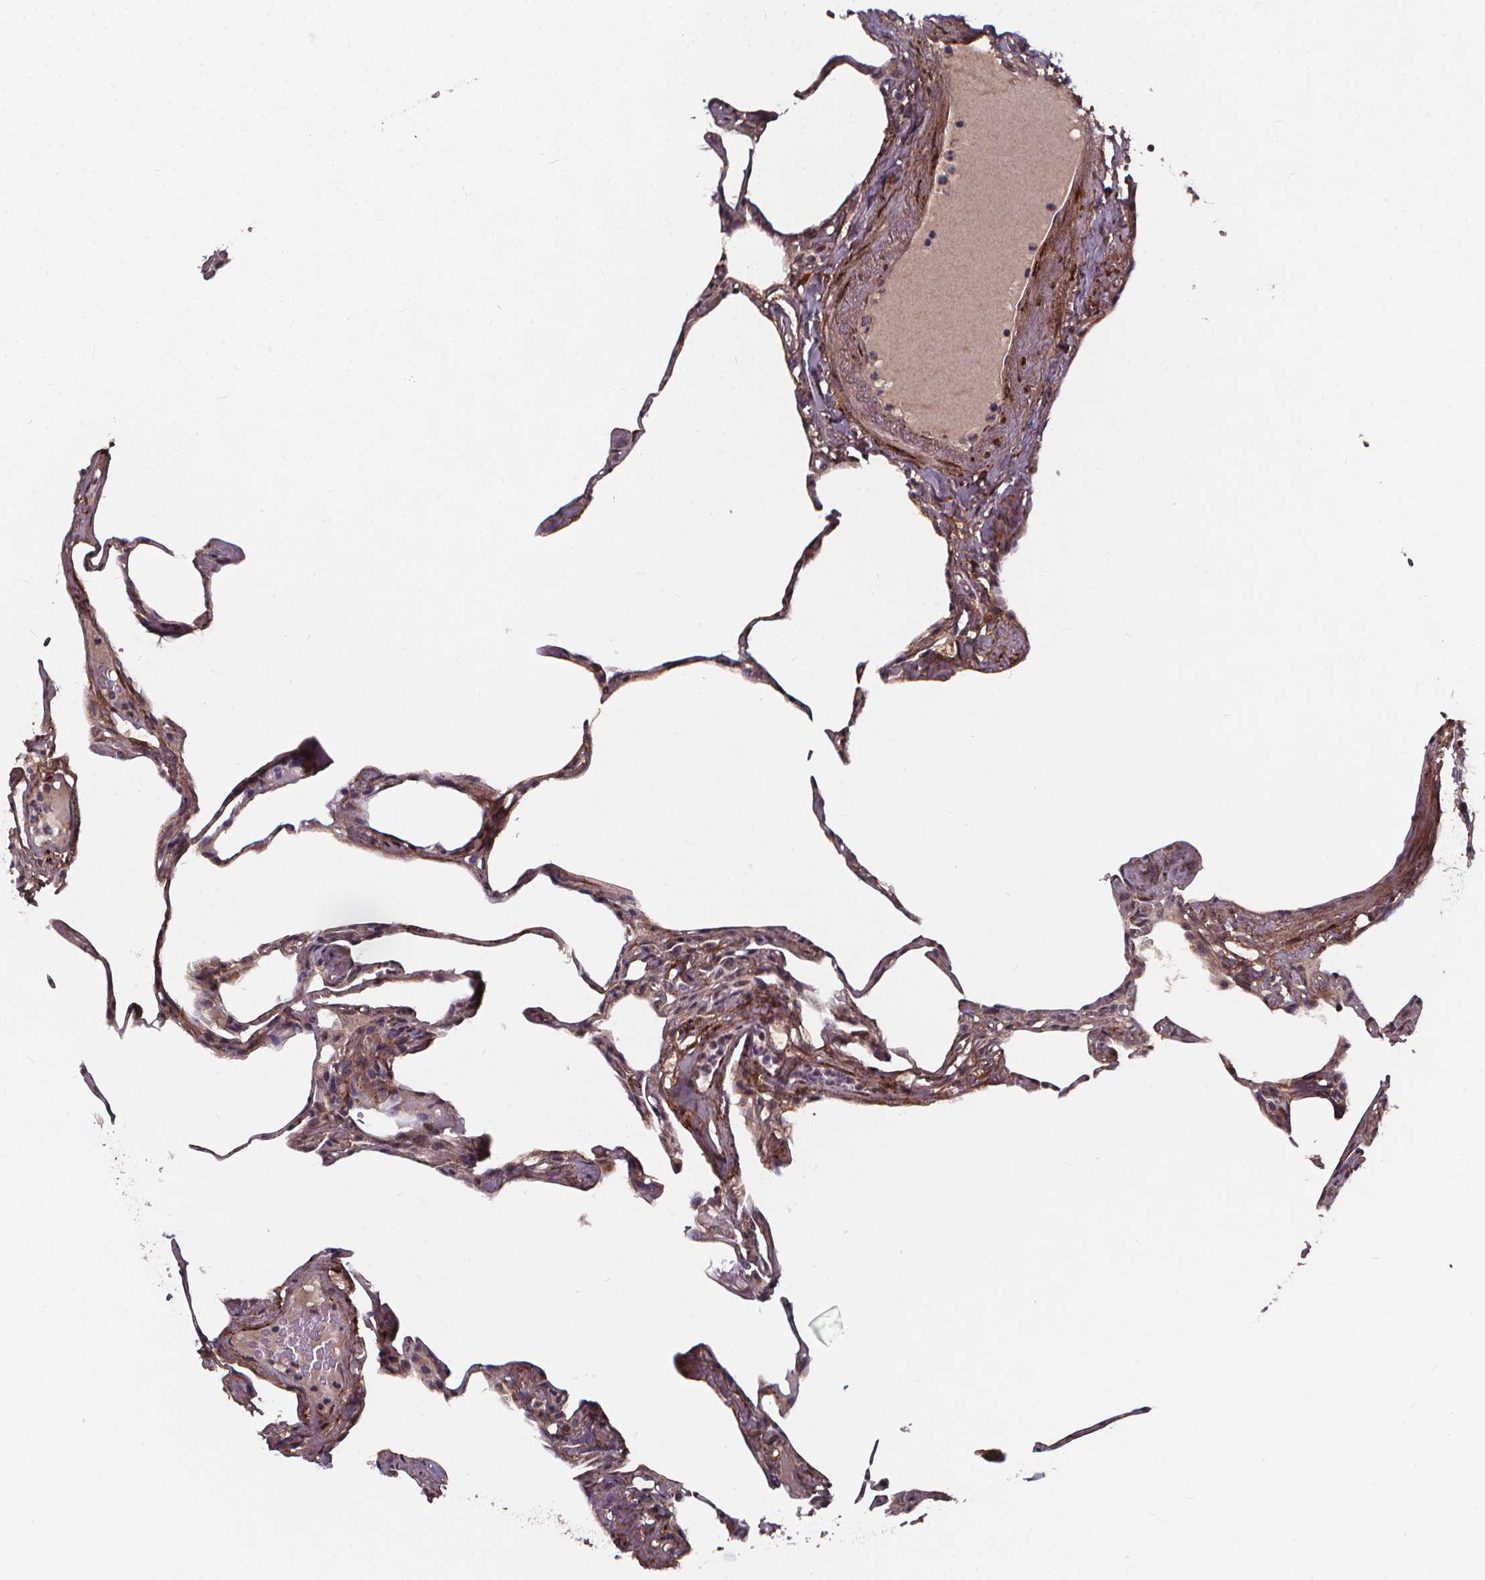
{"staining": {"intensity": "weak", "quantity": "25%-75%", "location": "cytoplasmic/membranous"}, "tissue": "lung", "cell_type": "Alveolar cells", "image_type": "normal", "snomed": [{"axis": "morphology", "description": "Normal tissue, NOS"}, {"axis": "topography", "description": "Lung"}], "caption": "IHC micrograph of unremarkable lung: human lung stained using immunohistochemistry shows low levels of weak protein expression localized specifically in the cytoplasmic/membranous of alveolar cells, appearing as a cytoplasmic/membranous brown color.", "gene": "AEBP1", "patient": {"sex": "male", "age": 65}}